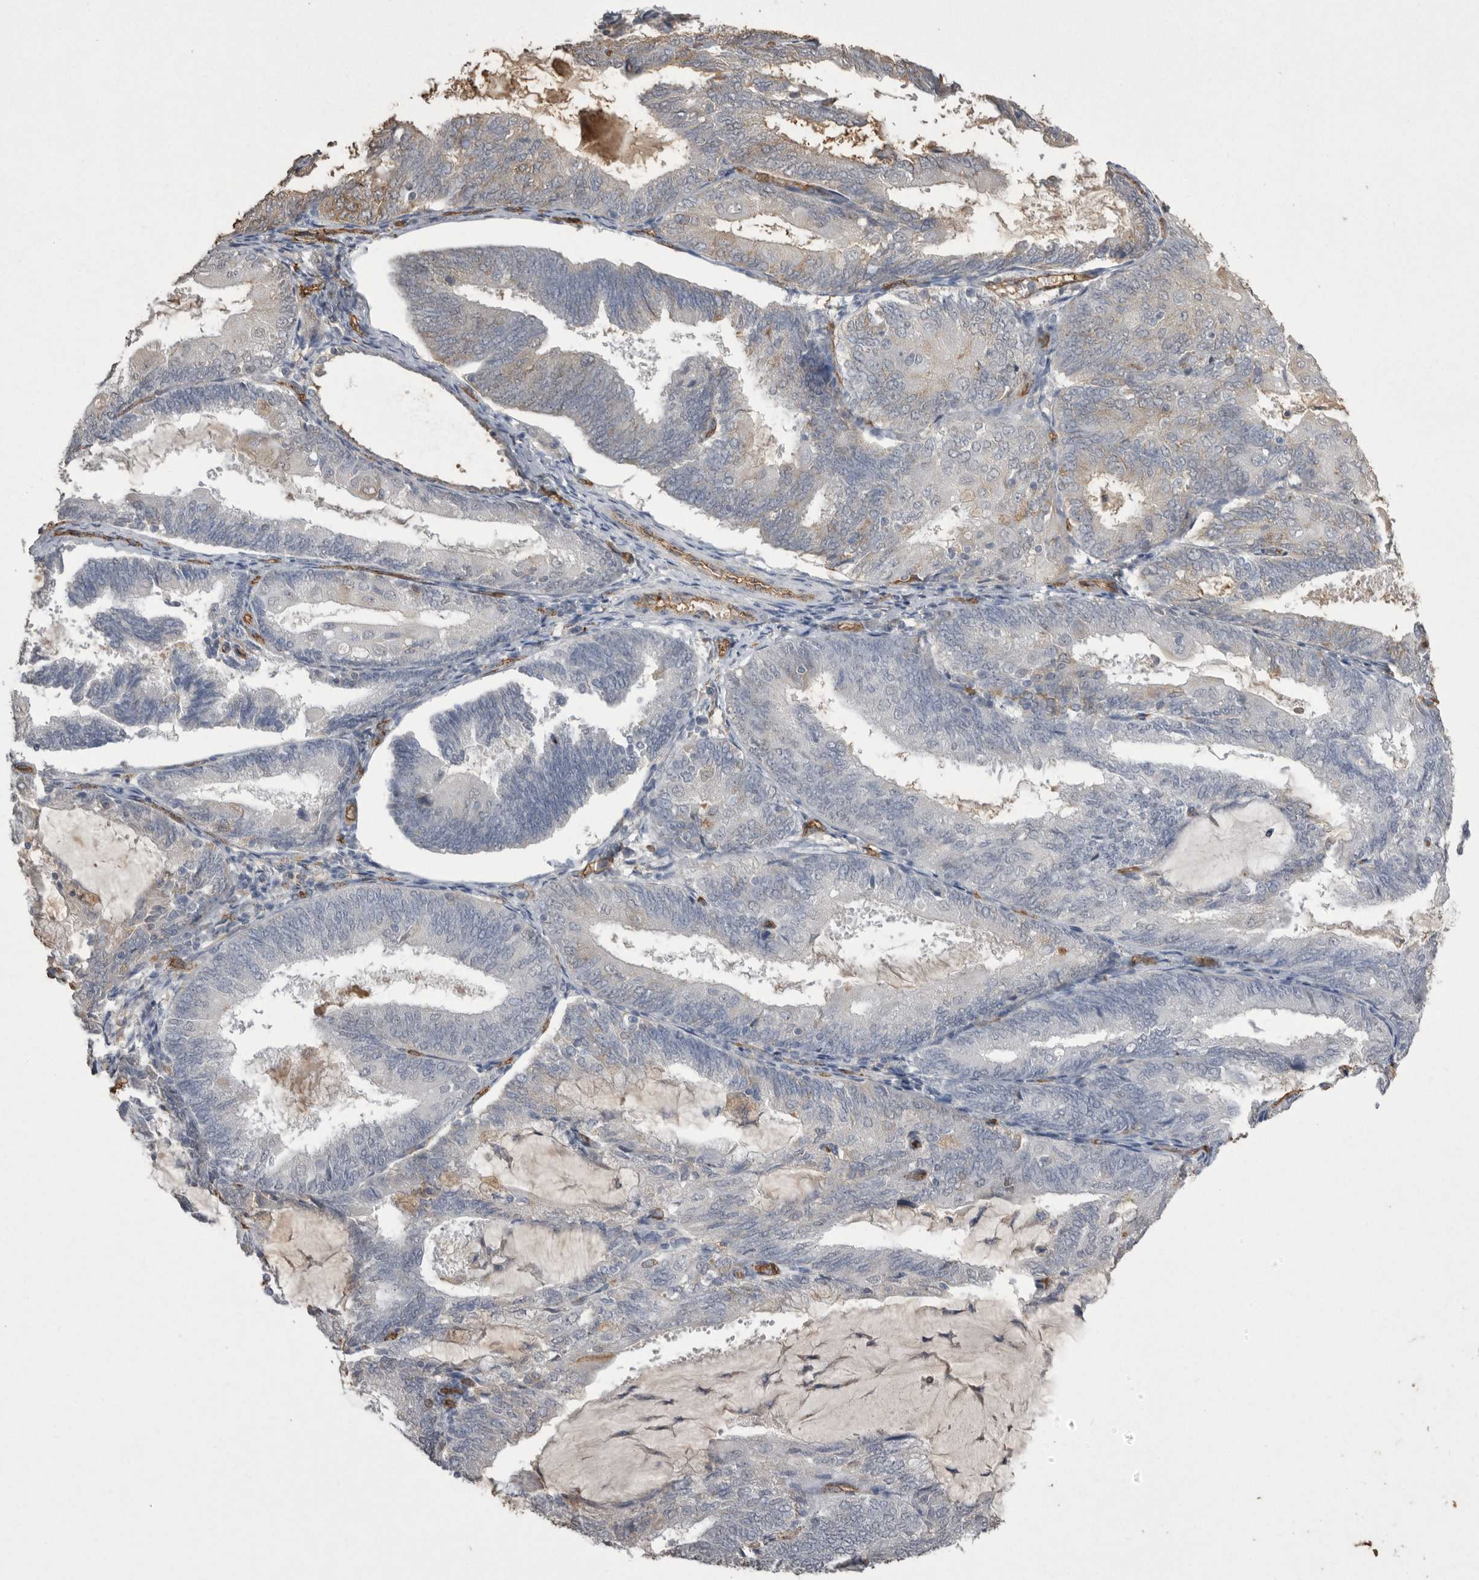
{"staining": {"intensity": "negative", "quantity": "none", "location": "none"}, "tissue": "endometrial cancer", "cell_type": "Tumor cells", "image_type": "cancer", "snomed": [{"axis": "morphology", "description": "Adenocarcinoma, NOS"}, {"axis": "topography", "description": "Endometrium"}], "caption": "This is a image of immunohistochemistry (IHC) staining of adenocarcinoma (endometrial), which shows no expression in tumor cells.", "gene": "IL27", "patient": {"sex": "female", "age": 81}}